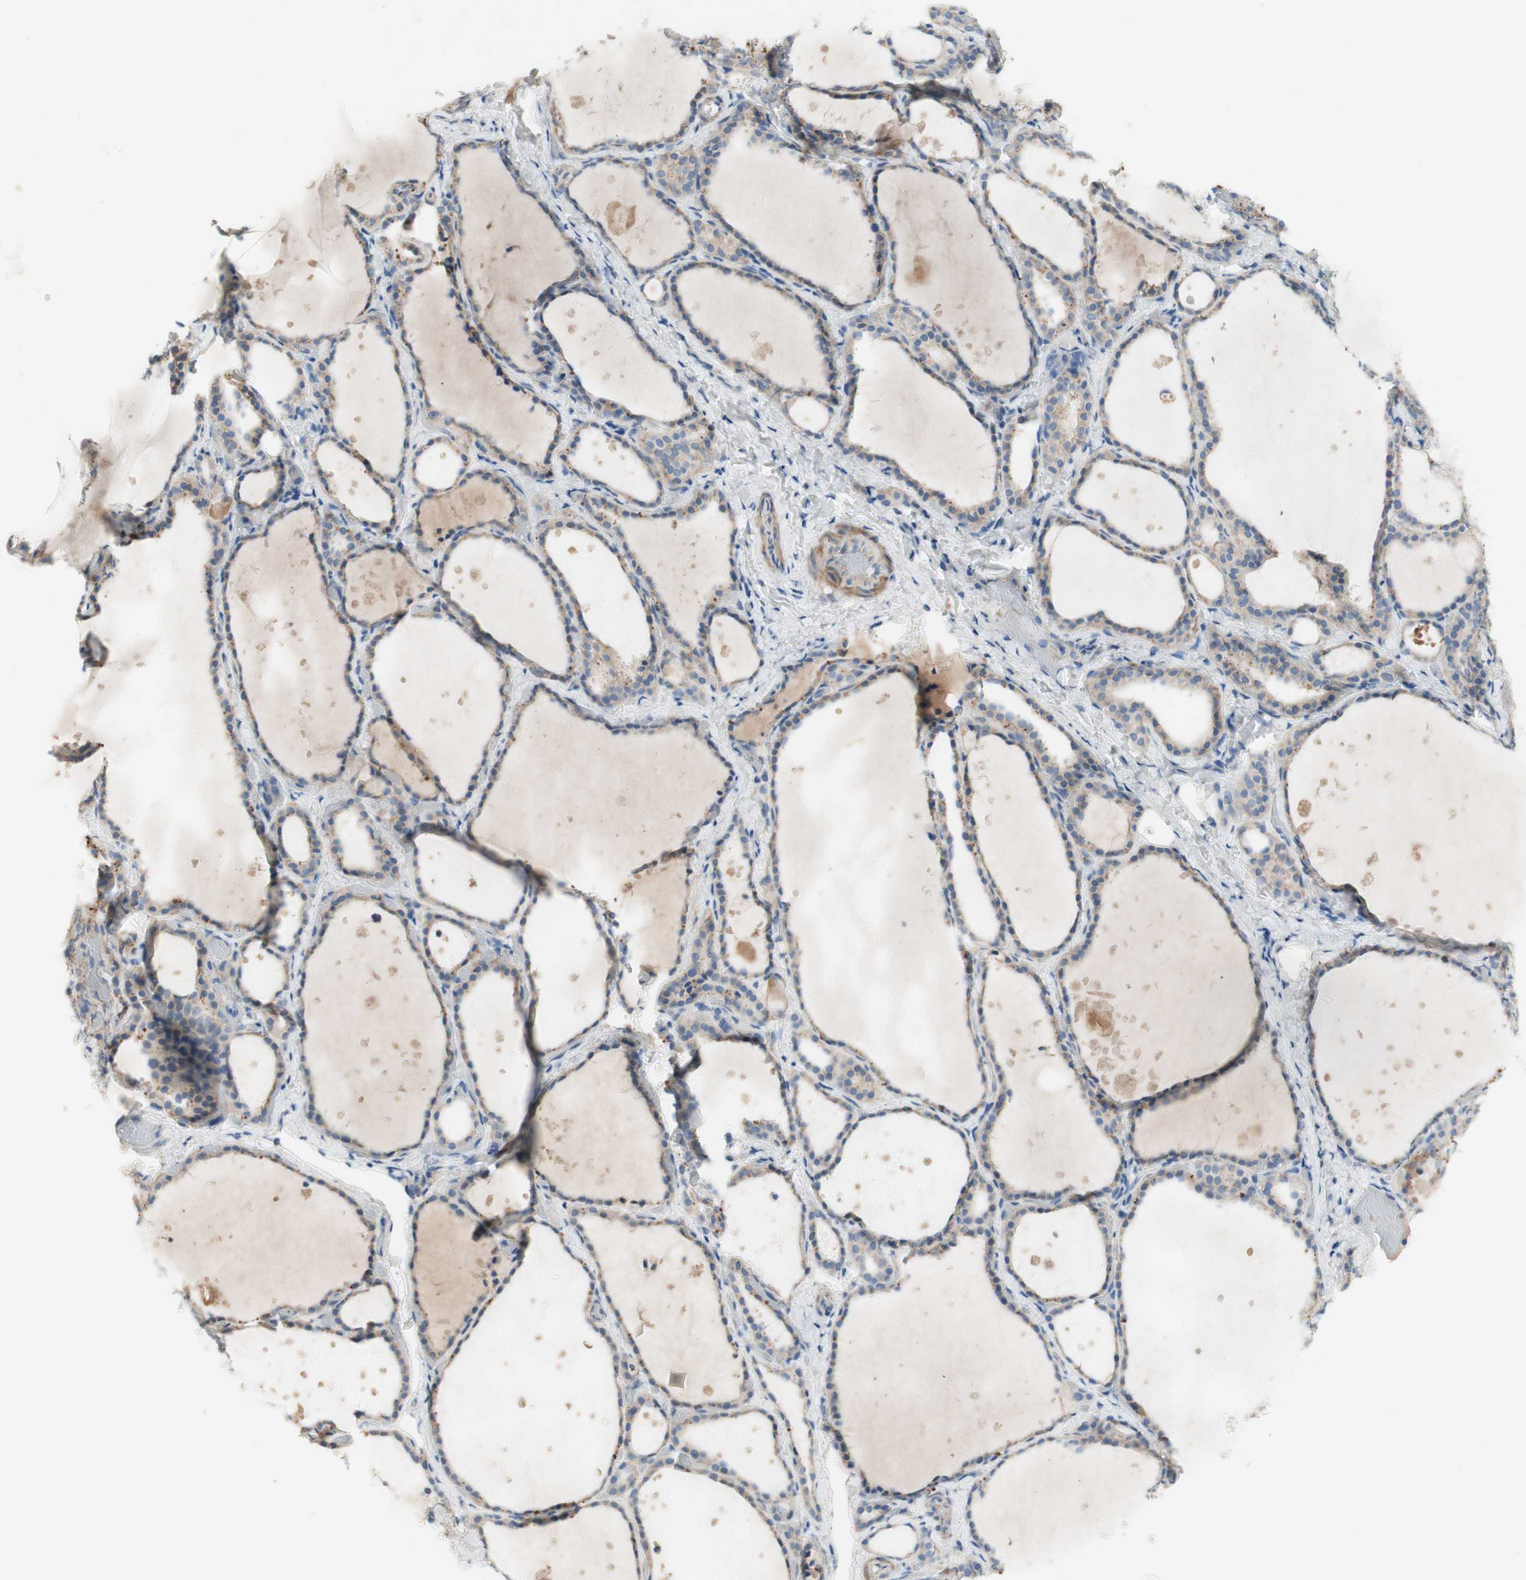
{"staining": {"intensity": "moderate", "quantity": "<25%", "location": "cytoplasmic/membranous"}, "tissue": "thyroid gland", "cell_type": "Glandular cells", "image_type": "normal", "snomed": [{"axis": "morphology", "description": "Normal tissue, NOS"}, {"axis": "topography", "description": "Thyroid gland"}], "caption": "A low amount of moderate cytoplasmic/membranous positivity is present in about <25% of glandular cells in normal thyroid gland. (DAB IHC with brightfield microscopy, high magnification).", "gene": "FDFT1", "patient": {"sex": "female", "age": 44}}